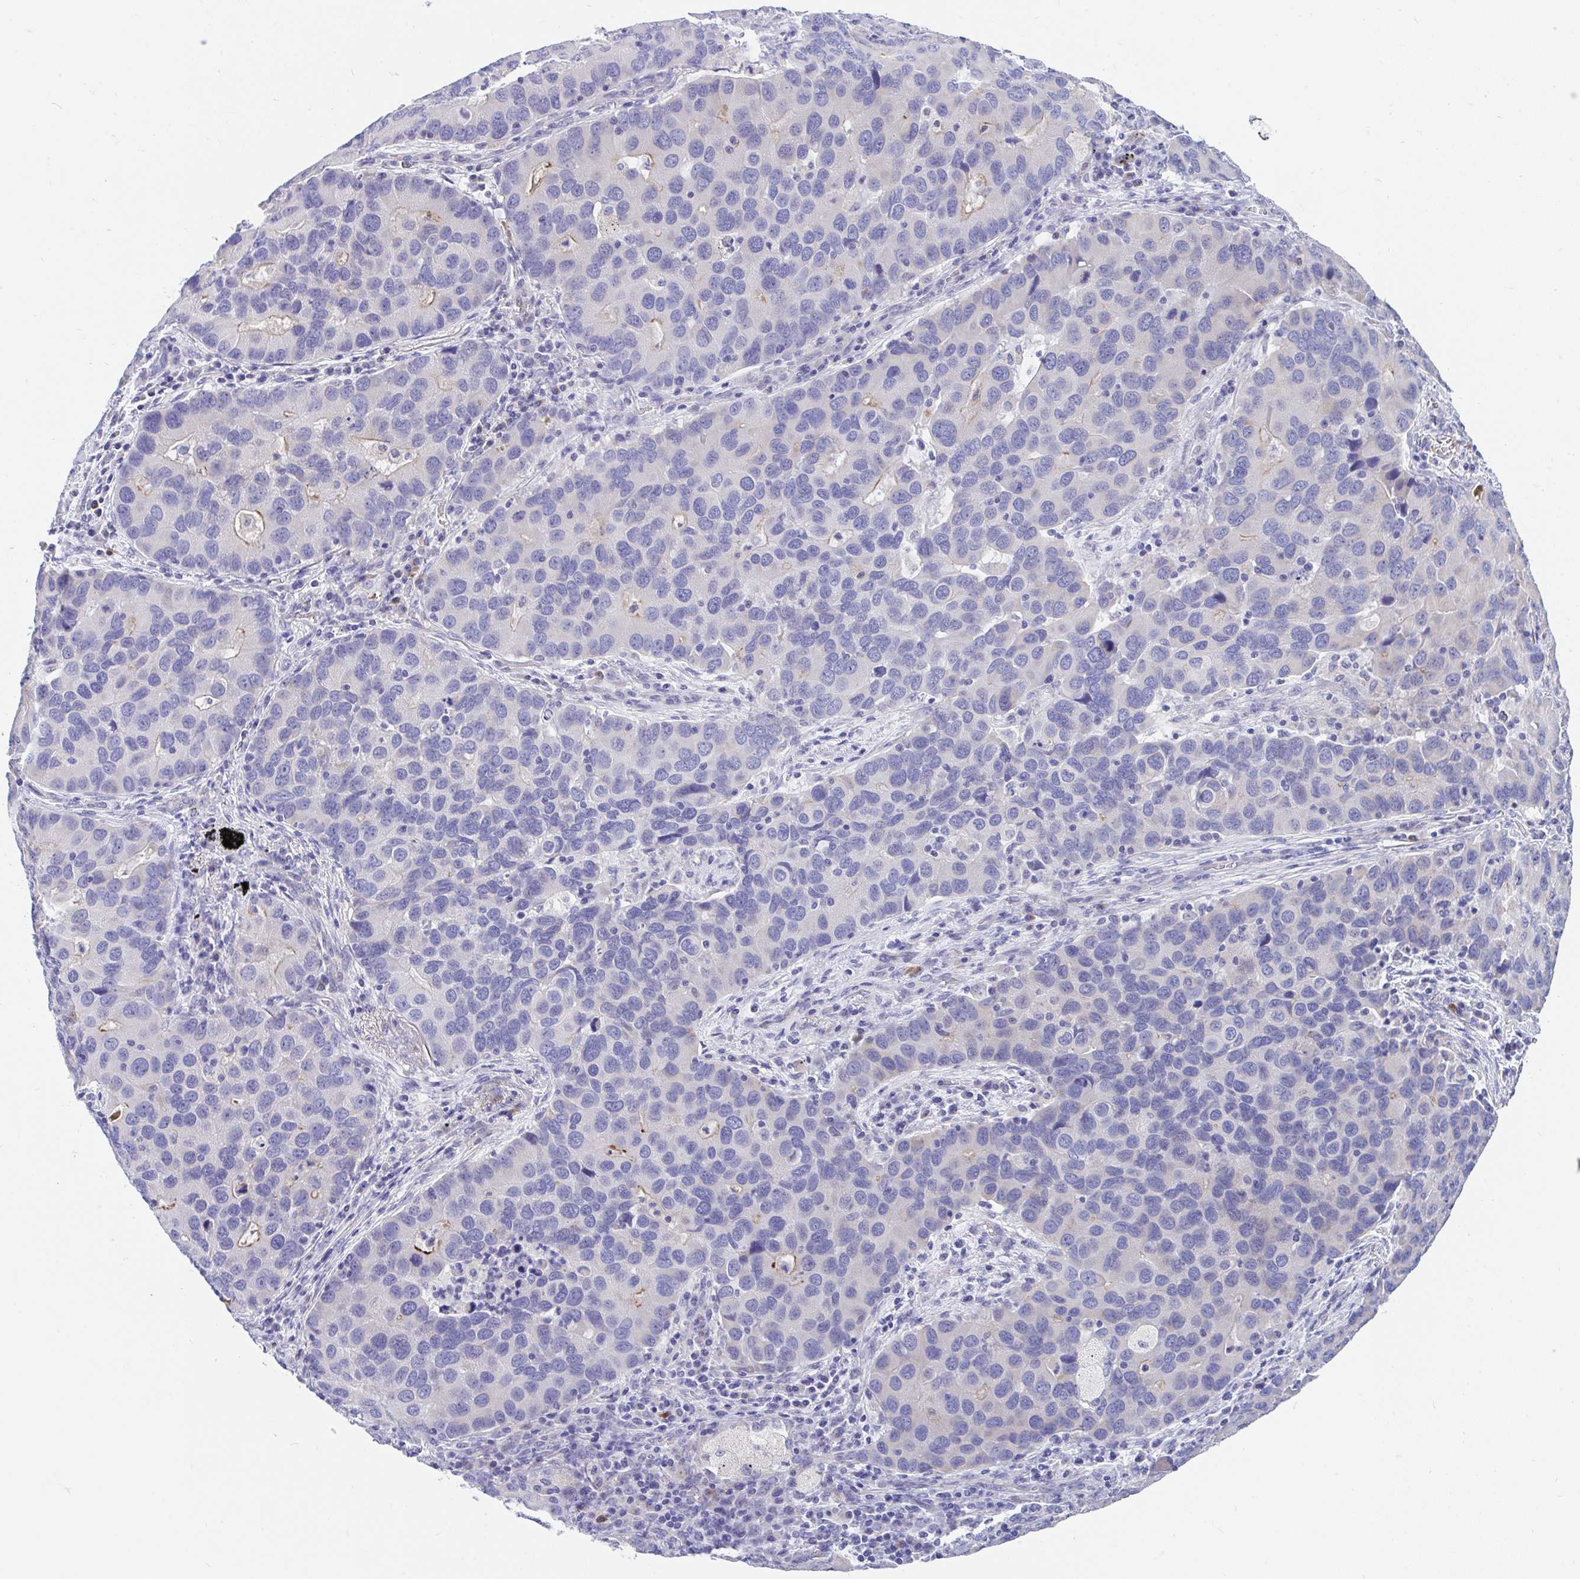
{"staining": {"intensity": "negative", "quantity": "none", "location": "none"}, "tissue": "lung cancer", "cell_type": "Tumor cells", "image_type": "cancer", "snomed": [{"axis": "morphology", "description": "Aneuploidy"}, {"axis": "morphology", "description": "Adenocarcinoma, NOS"}, {"axis": "topography", "description": "Lymph node"}, {"axis": "topography", "description": "Lung"}], "caption": "DAB (3,3'-diaminobenzidine) immunohistochemical staining of lung cancer demonstrates no significant expression in tumor cells. Brightfield microscopy of immunohistochemistry stained with DAB (3,3'-diaminobenzidine) (brown) and hematoxylin (blue), captured at high magnification.", "gene": "CCSAP", "patient": {"sex": "female", "age": 74}}